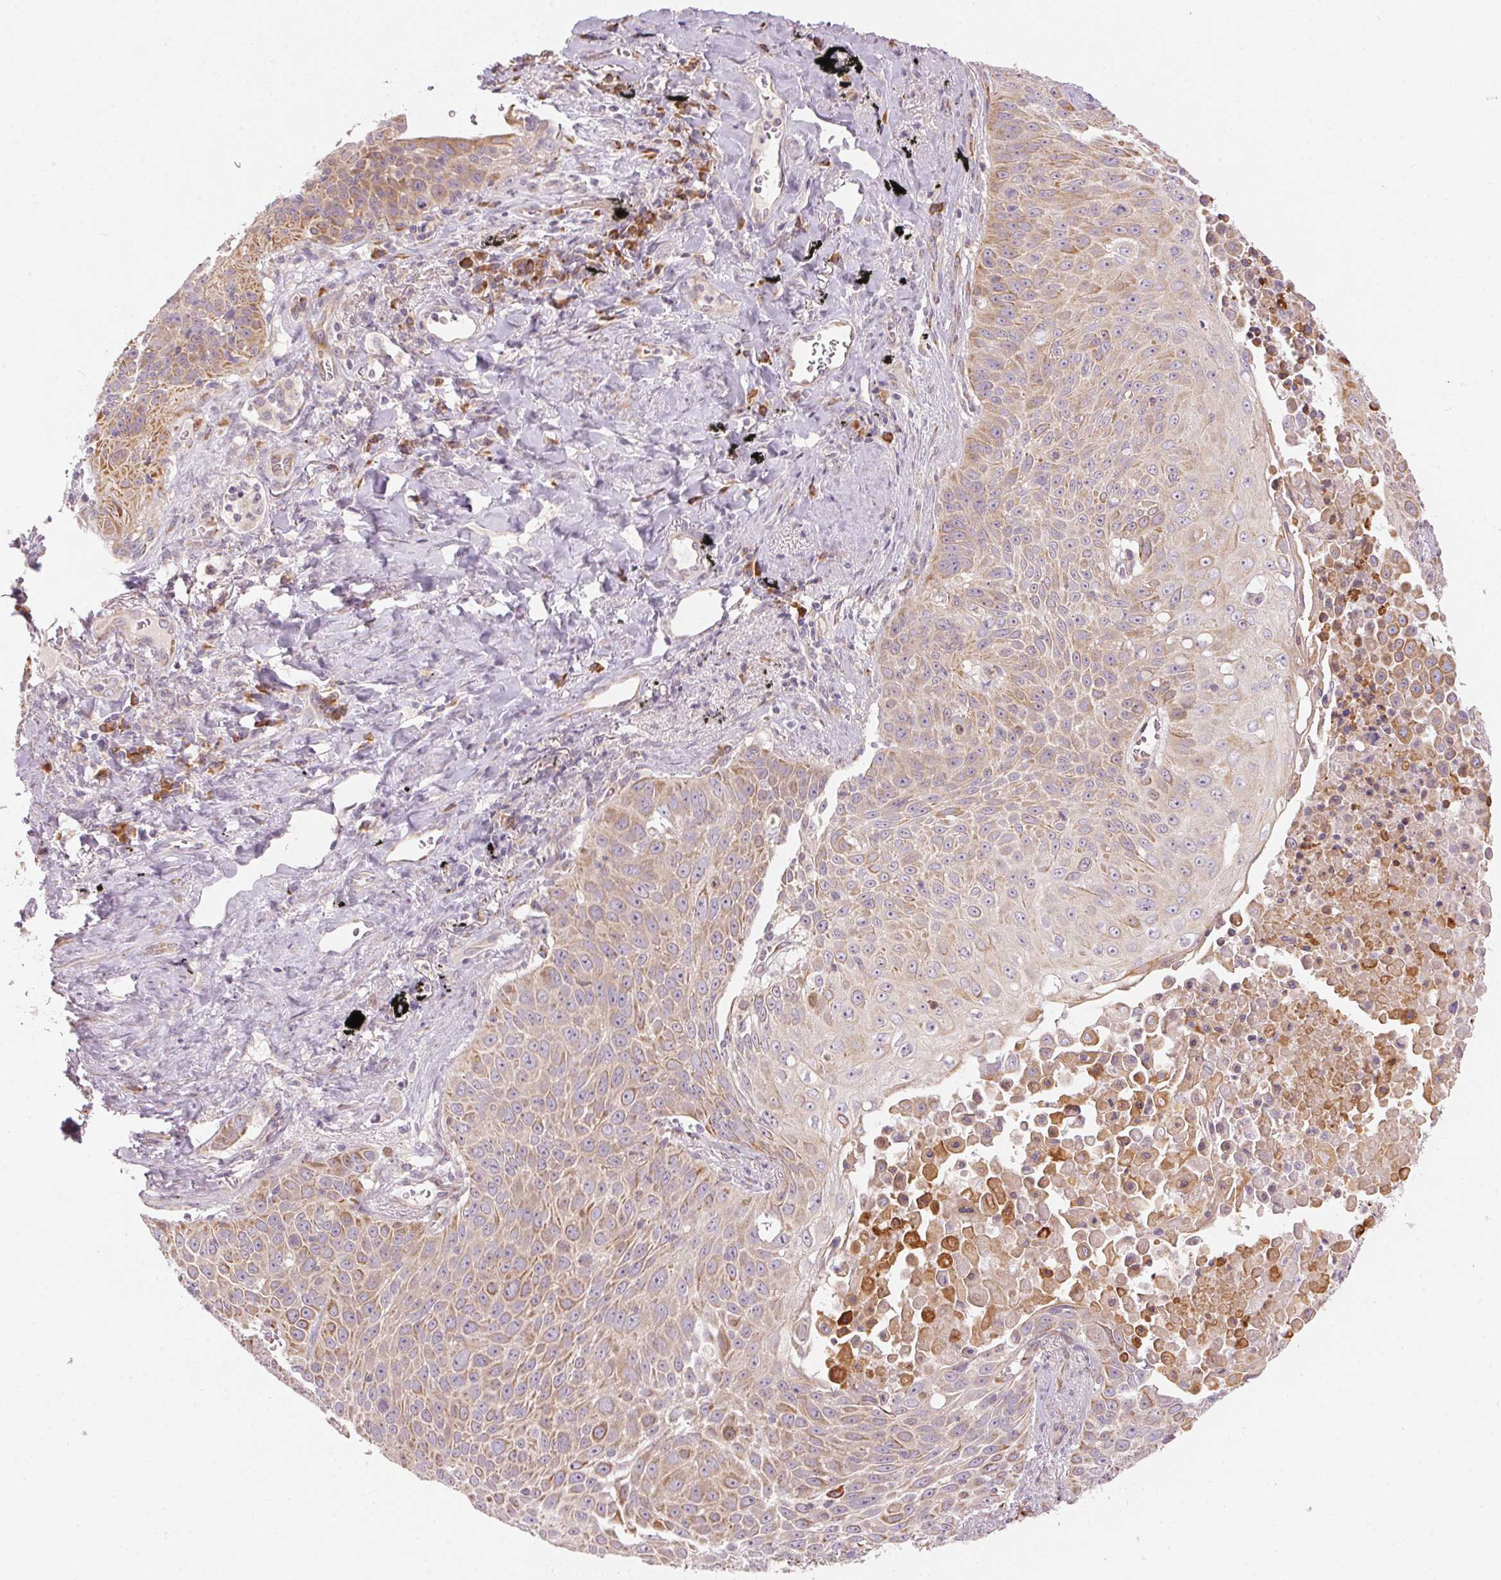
{"staining": {"intensity": "moderate", "quantity": "25%-75%", "location": "cytoplasmic/membranous"}, "tissue": "lung cancer", "cell_type": "Tumor cells", "image_type": "cancer", "snomed": [{"axis": "morphology", "description": "Squamous cell carcinoma, NOS"}, {"axis": "morphology", "description": "Squamous cell carcinoma, metastatic, NOS"}, {"axis": "topography", "description": "Lymph node"}, {"axis": "topography", "description": "Lung"}], "caption": "Human lung squamous cell carcinoma stained for a protein (brown) reveals moderate cytoplasmic/membranous positive staining in about 25%-75% of tumor cells.", "gene": "BLOC1S2", "patient": {"sex": "female", "age": 62}}